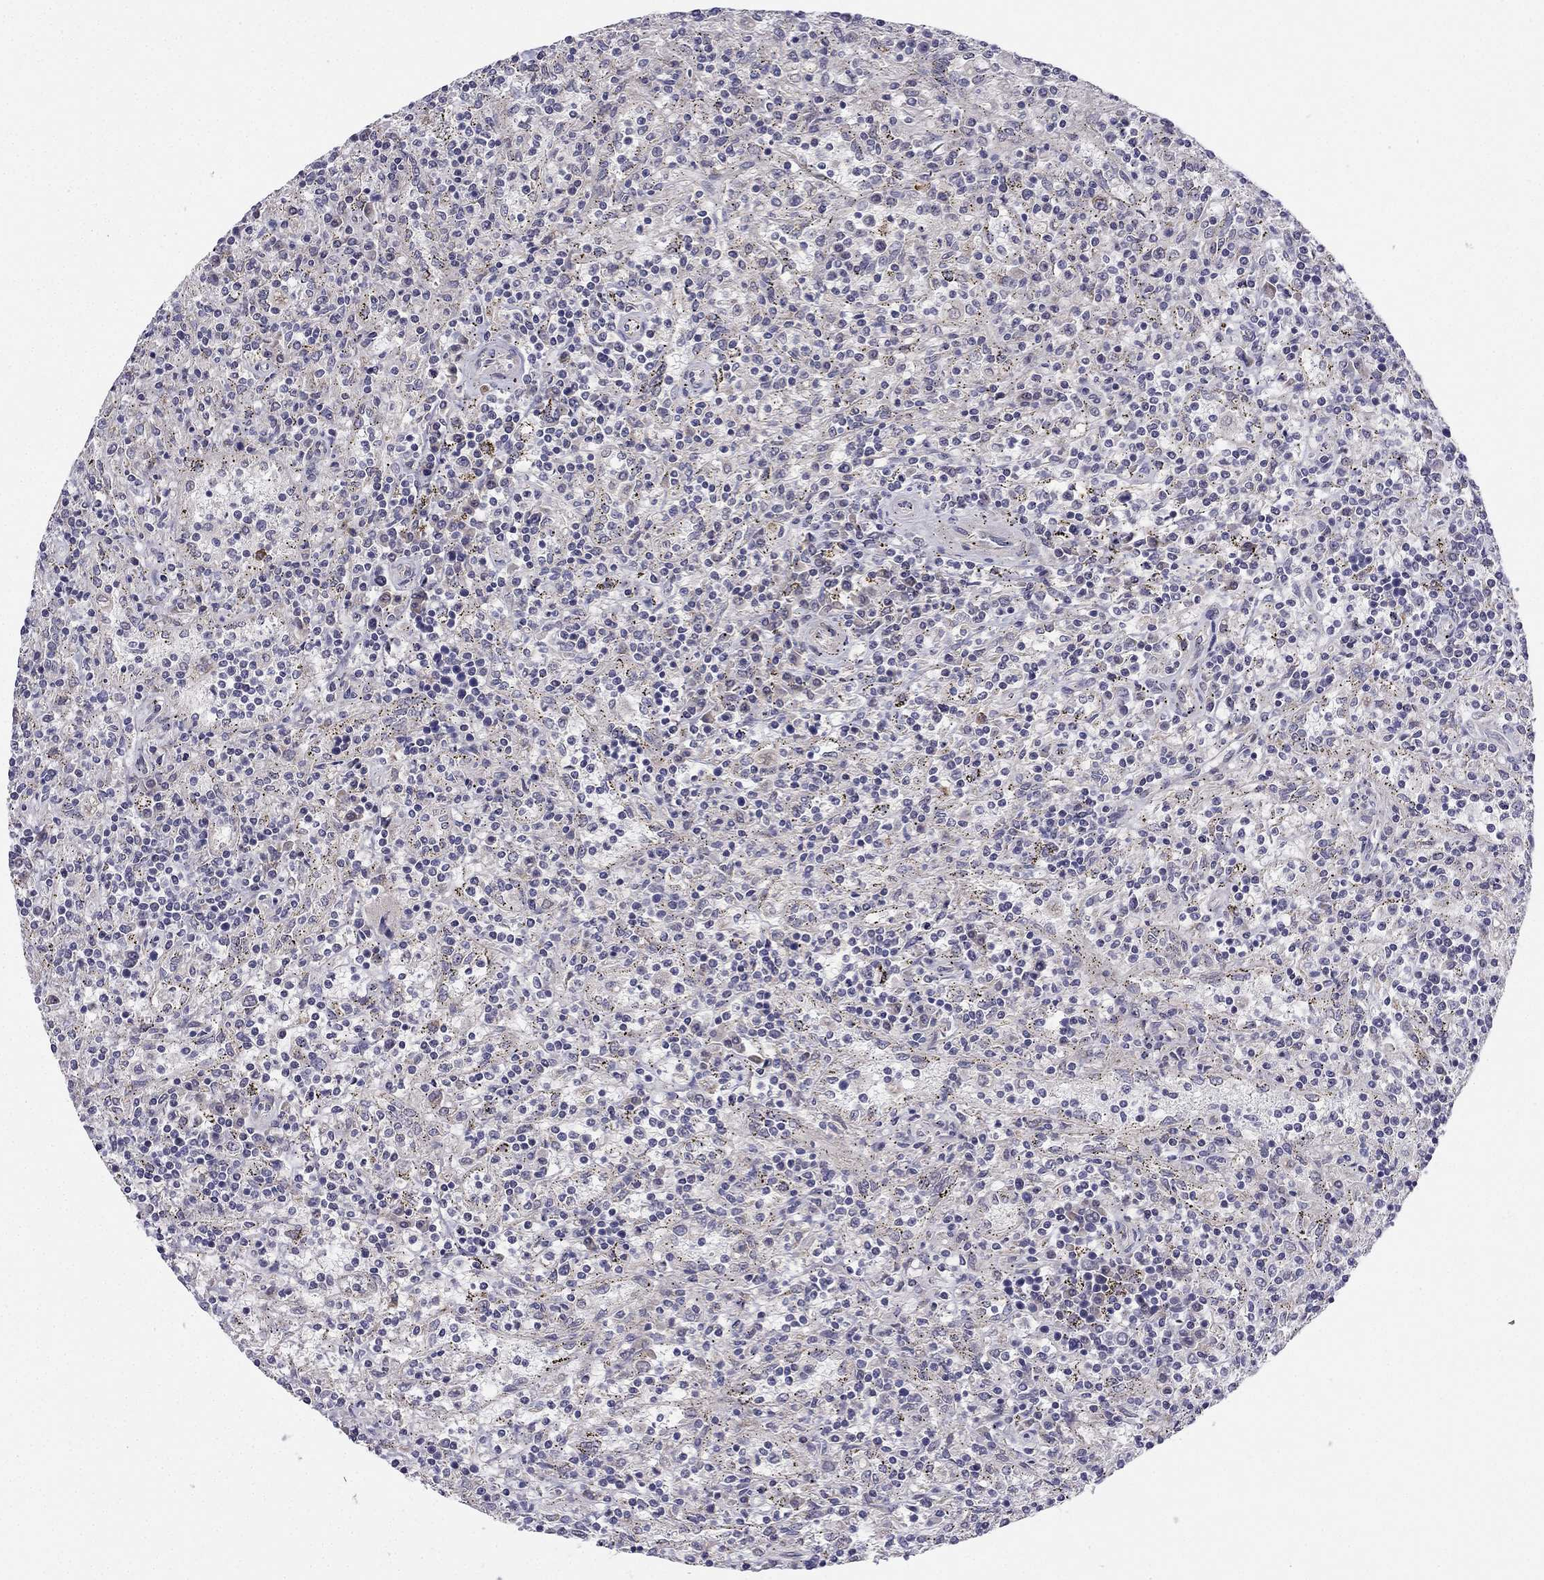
{"staining": {"intensity": "negative", "quantity": "none", "location": "none"}, "tissue": "lymphoma", "cell_type": "Tumor cells", "image_type": "cancer", "snomed": [{"axis": "morphology", "description": "Malignant lymphoma, non-Hodgkin's type, Low grade"}, {"axis": "topography", "description": "Spleen"}], "caption": "DAB (3,3'-diaminobenzidine) immunohistochemical staining of human lymphoma displays no significant expression in tumor cells.", "gene": "CHST8", "patient": {"sex": "male", "age": 62}}